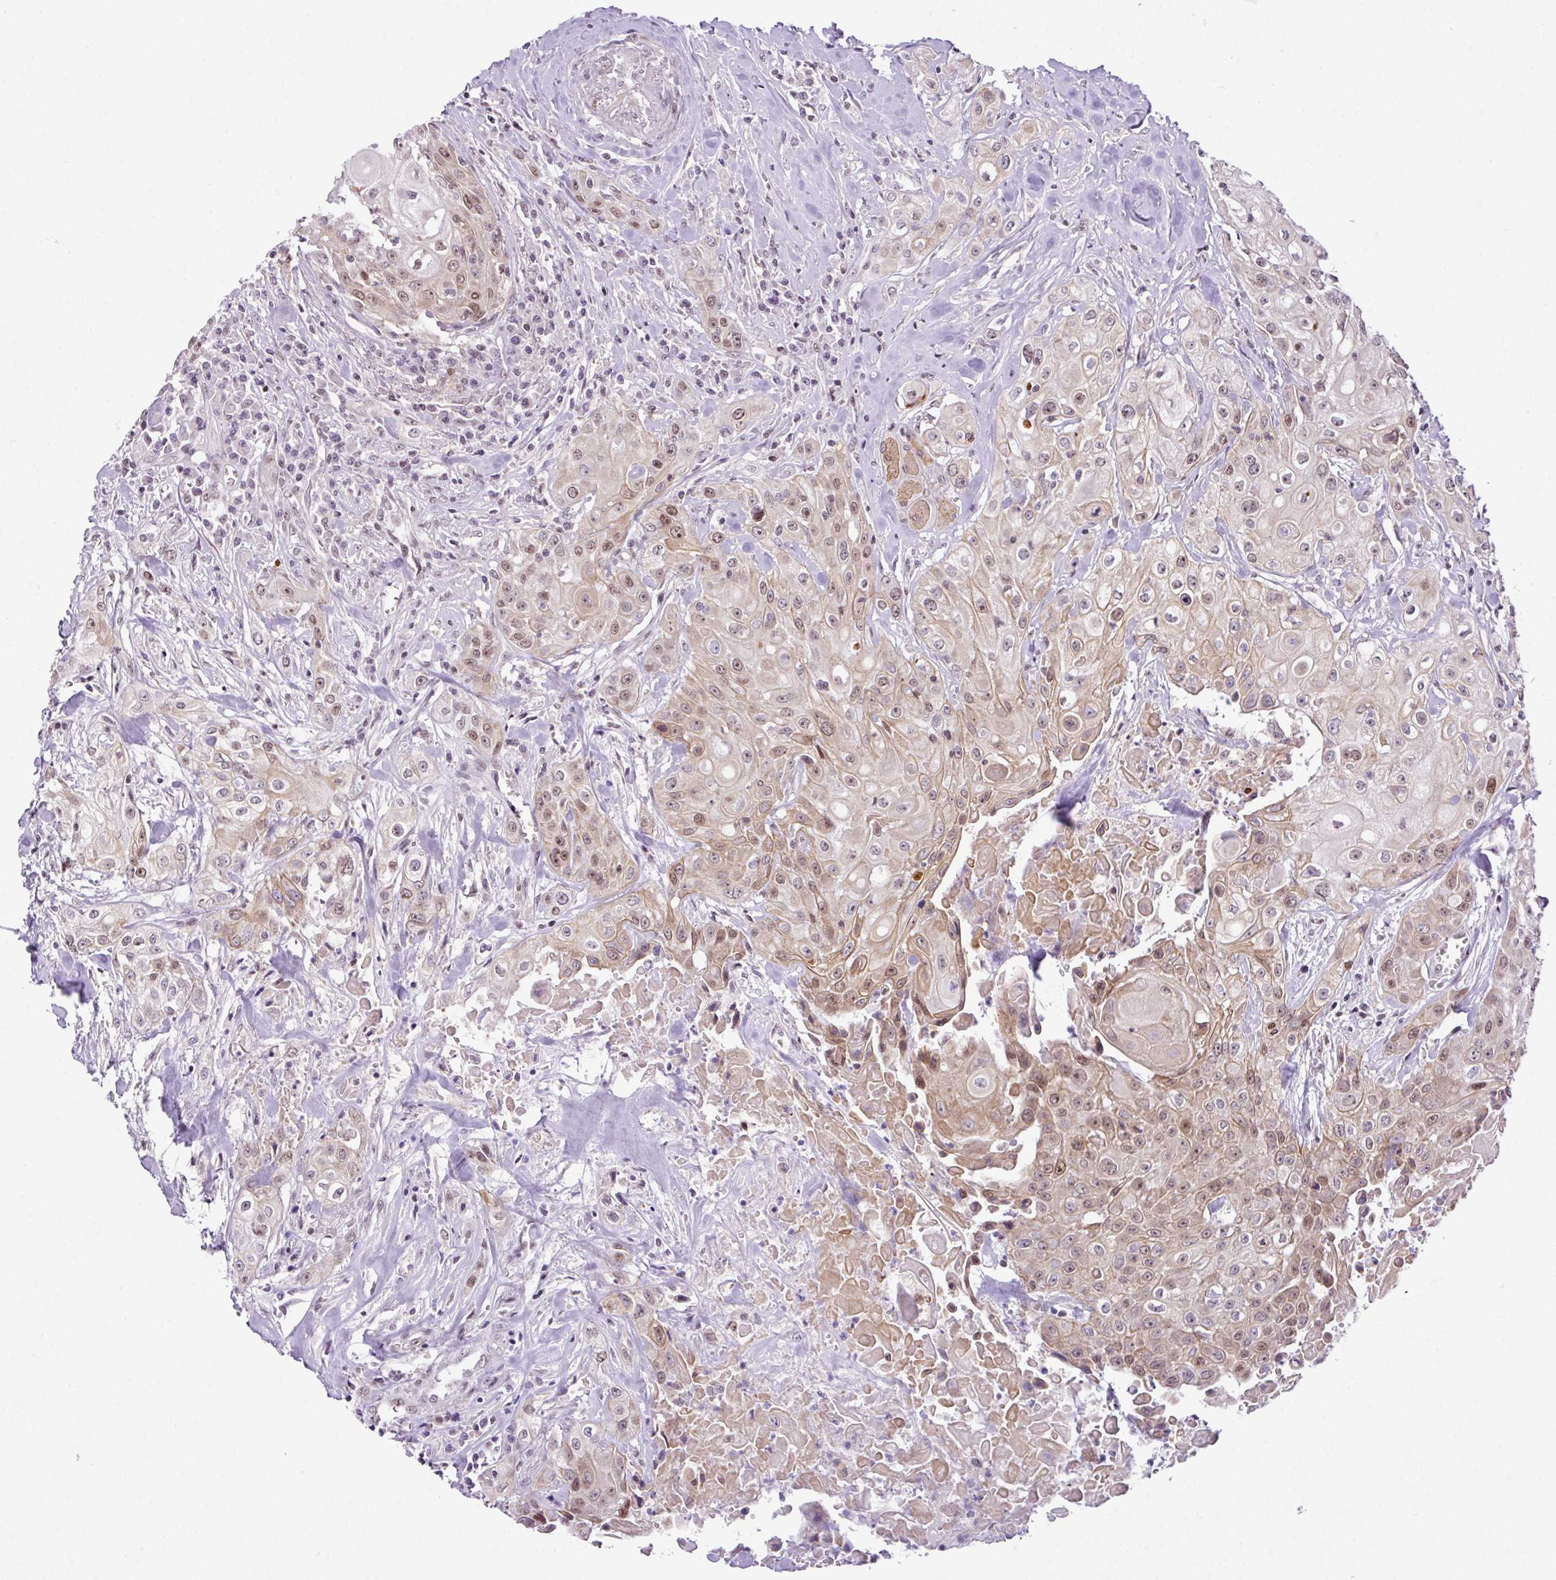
{"staining": {"intensity": "moderate", "quantity": ">75%", "location": "cytoplasmic/membranous,nuclear"}, "tissue": "head and neck cancer", "cell_type": "Tumor cells", "image_type": "cancer", "snomed": [{"axis": "morphology", "description": "Squamous cell carcinoma, NOS"}, {"axis": "topography", "description": "Oral tissue"}, {"axis": "topography", "description": "Head-Neck"}], "caption": "Head and neck squamous cell carcinoma was stained to show a protein in brown. There is medium levels of moderate cytoplasmic/membranous and nuclear positivity in about >75% of tumor cells.", "gene": "CCDC137", "patient": {"sex": "female", "age": 82}}